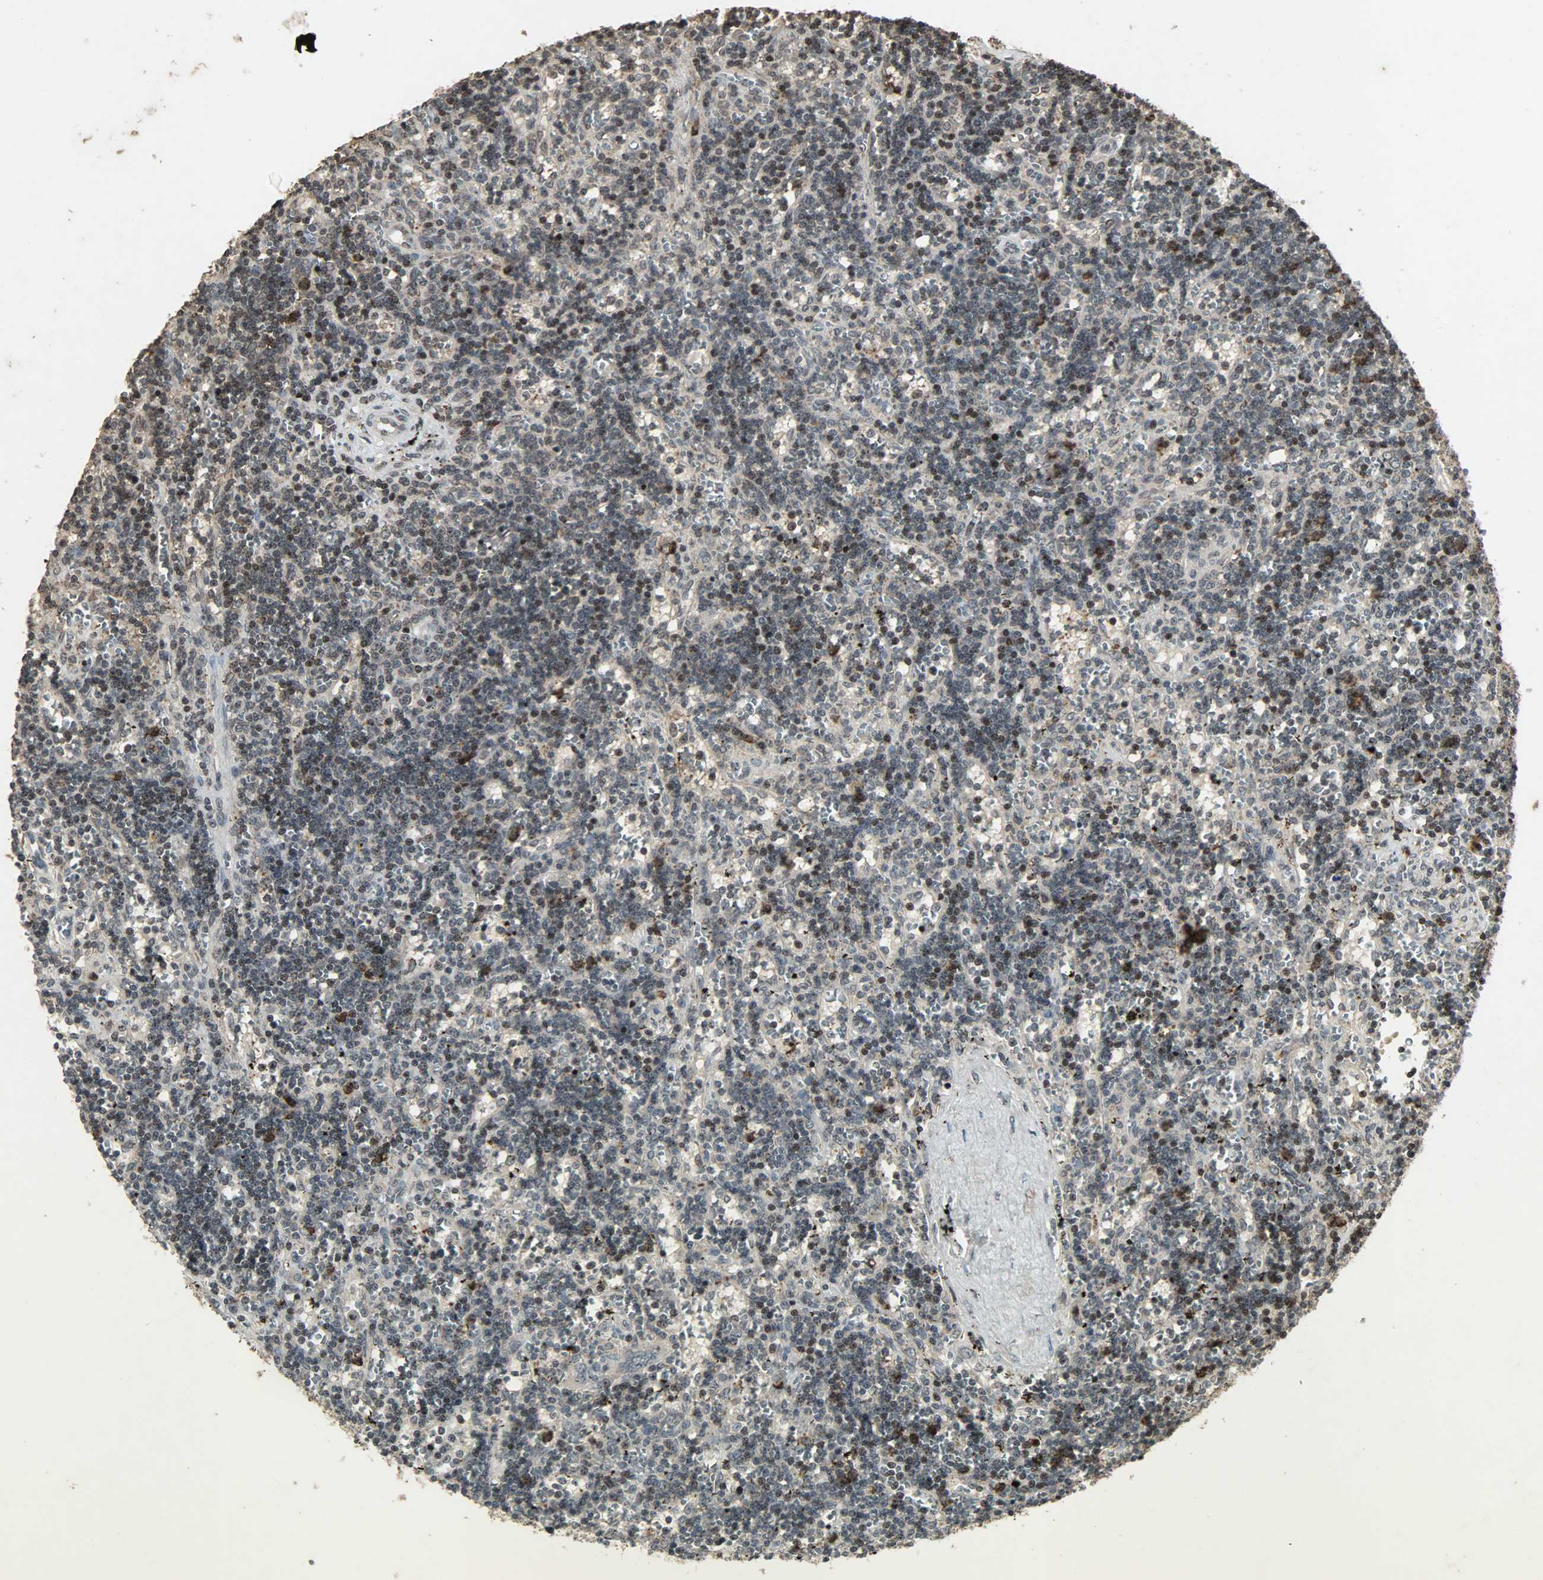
{"staining": {"intensity": "strong", "quantity": "25%-75%", "location": "cytoplasmic/membranous,nuclear"}, "tissue": "lymphoma", "cell_type": "Tumor cells", "image_type": "cancer", "snomed": [{"axis": "morphology", "description": "Malignant lymphoma, non-Hodgkin's type, Low grade"}, {"axis": "topography", "description": "Spleen"}], "caption": "Human lymphoma stained with a protein marker shows strong staining in tumor cells.", "gene": "PPP3R1", "patient": {"sex": "male", "age": 60}}